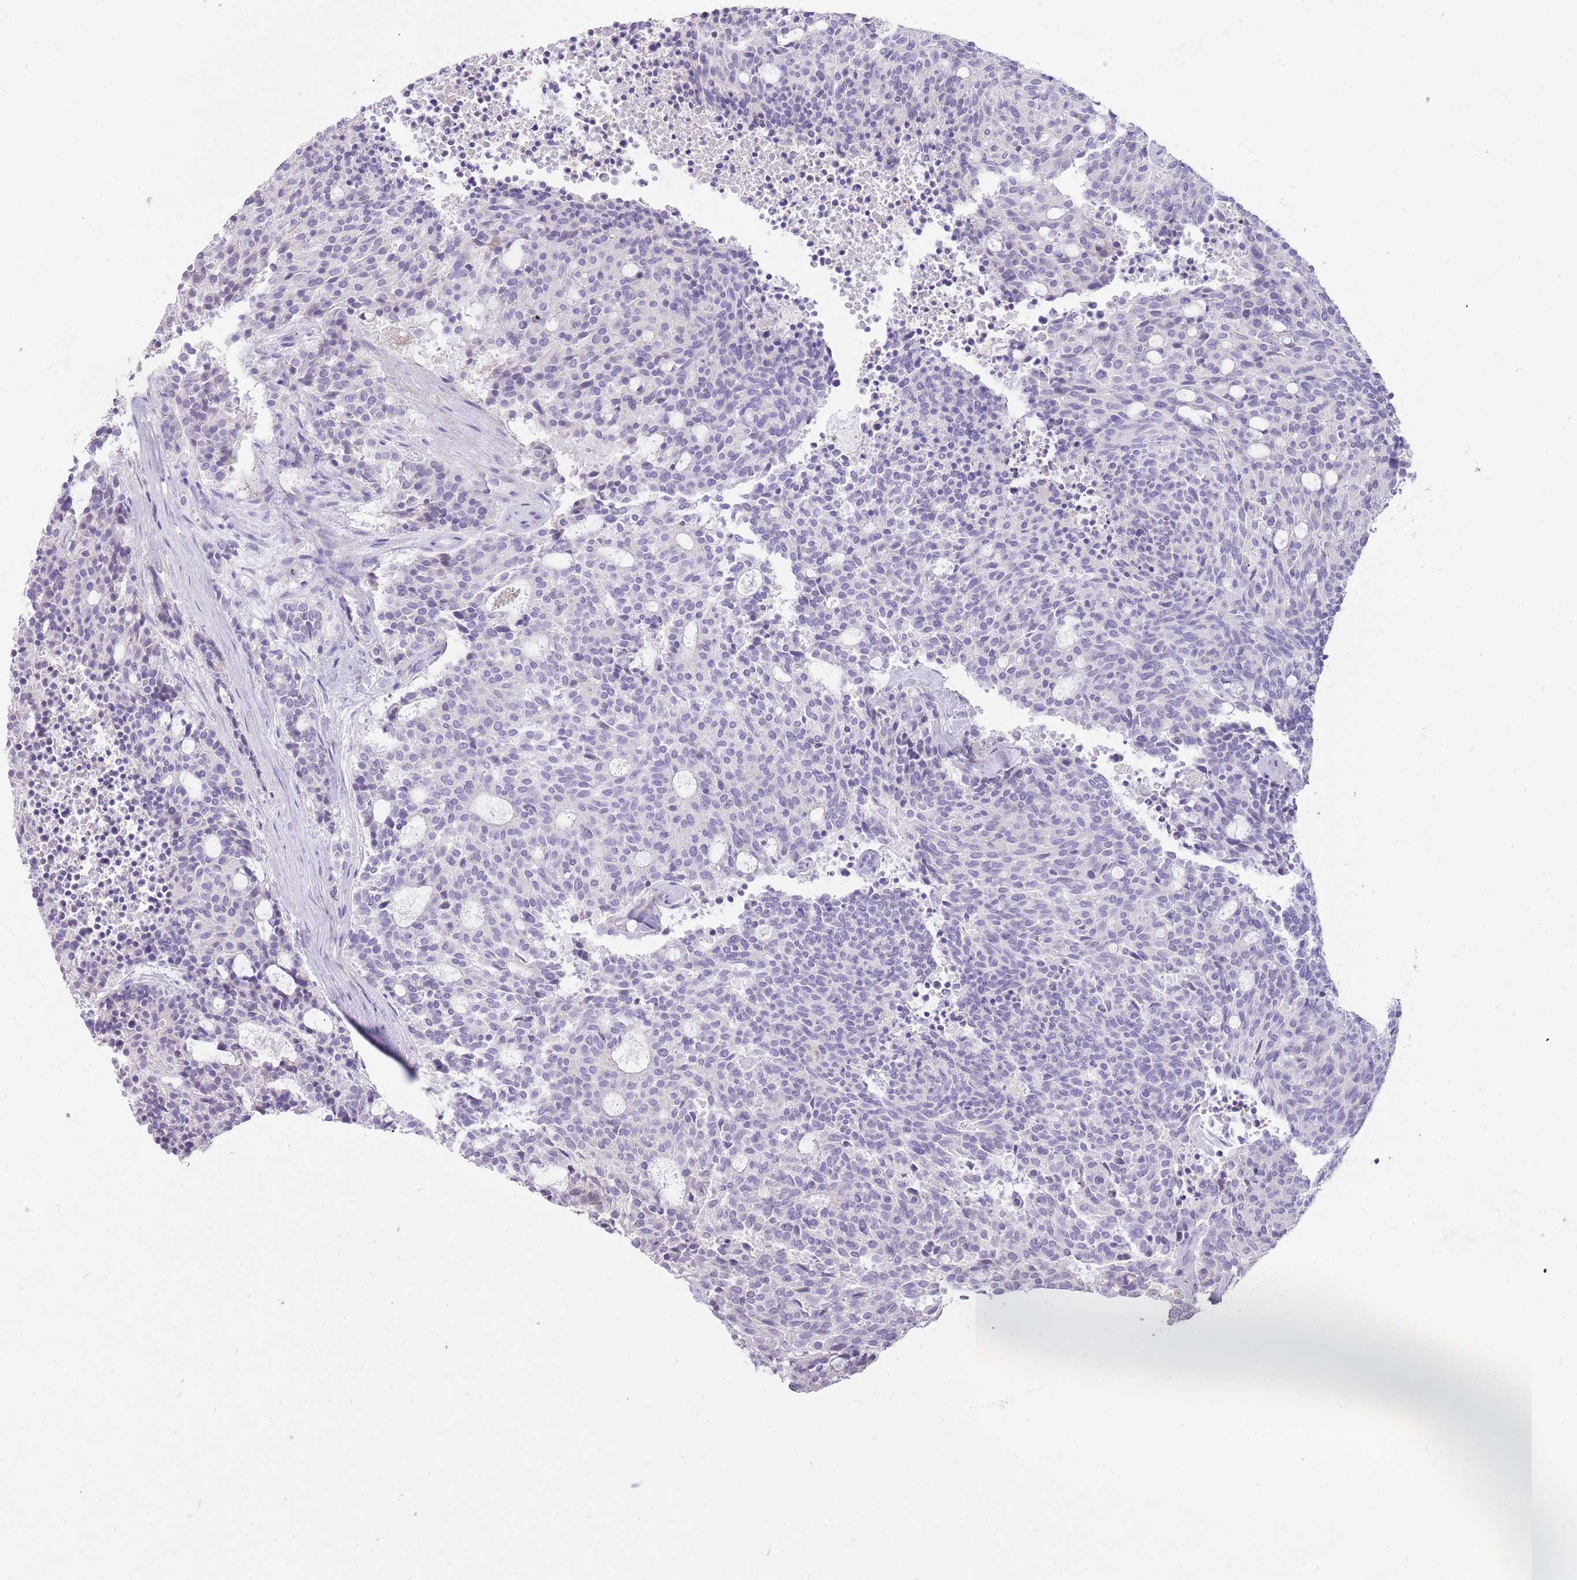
{"staining": {"intensity": "negative", "quantity": "none", "location": "none"}, "tissue": "carcinoid", "cell_type": "Tumor cells", "image_type": "cancer", "snomed": [{"axis": "morphology", "description": "Carcinoid, malignant, NOS"}, {"axis": "topography", "description": "Pancreas"}], "caption": "This is a photomicrograph of IHC staining of carcinoid, which shows no positivity in tumor cells.", "gene": "FRG2C", "patient": {"sex": "female", "age": 54}}